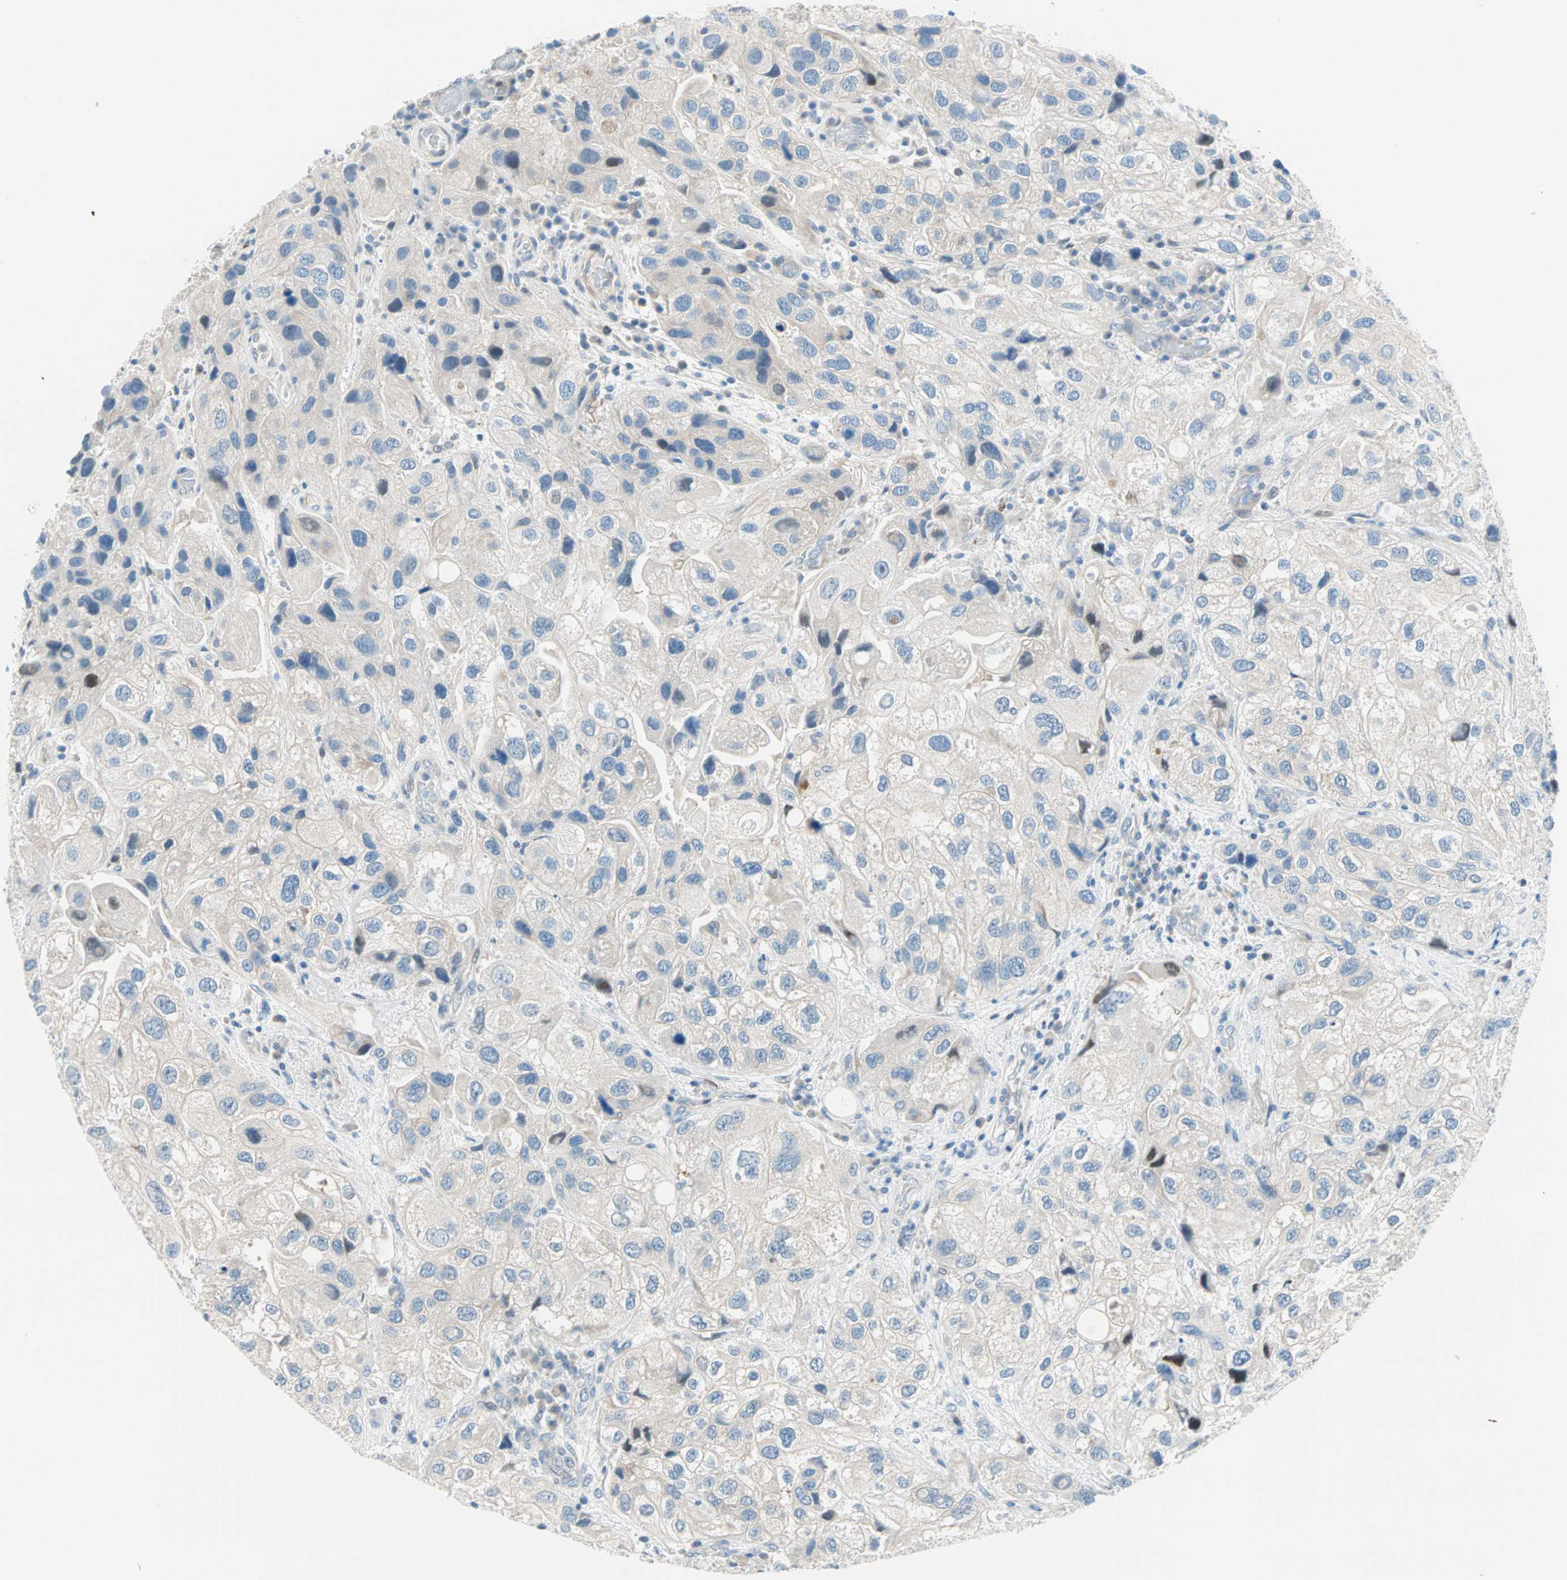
{"staining": {"intensity": "negative", "quantity": "none", "location": "none"}, "tissue": "urothelial cancer", "cell_type": "Tumor cells", "image_type": "cancer", "snomed": [{"axis": "morphology", "description": "Urothelial carcinoma, High grade"}, {"axis": "topography", "description": "Urinary bladder"}], "caption": "Immunohistochemistry of urothelial carcinoma (high-grade) reveals no expression in tumor cells.", "gene": "TMEM163", "patient": {"sex": "female", "age": 64}}